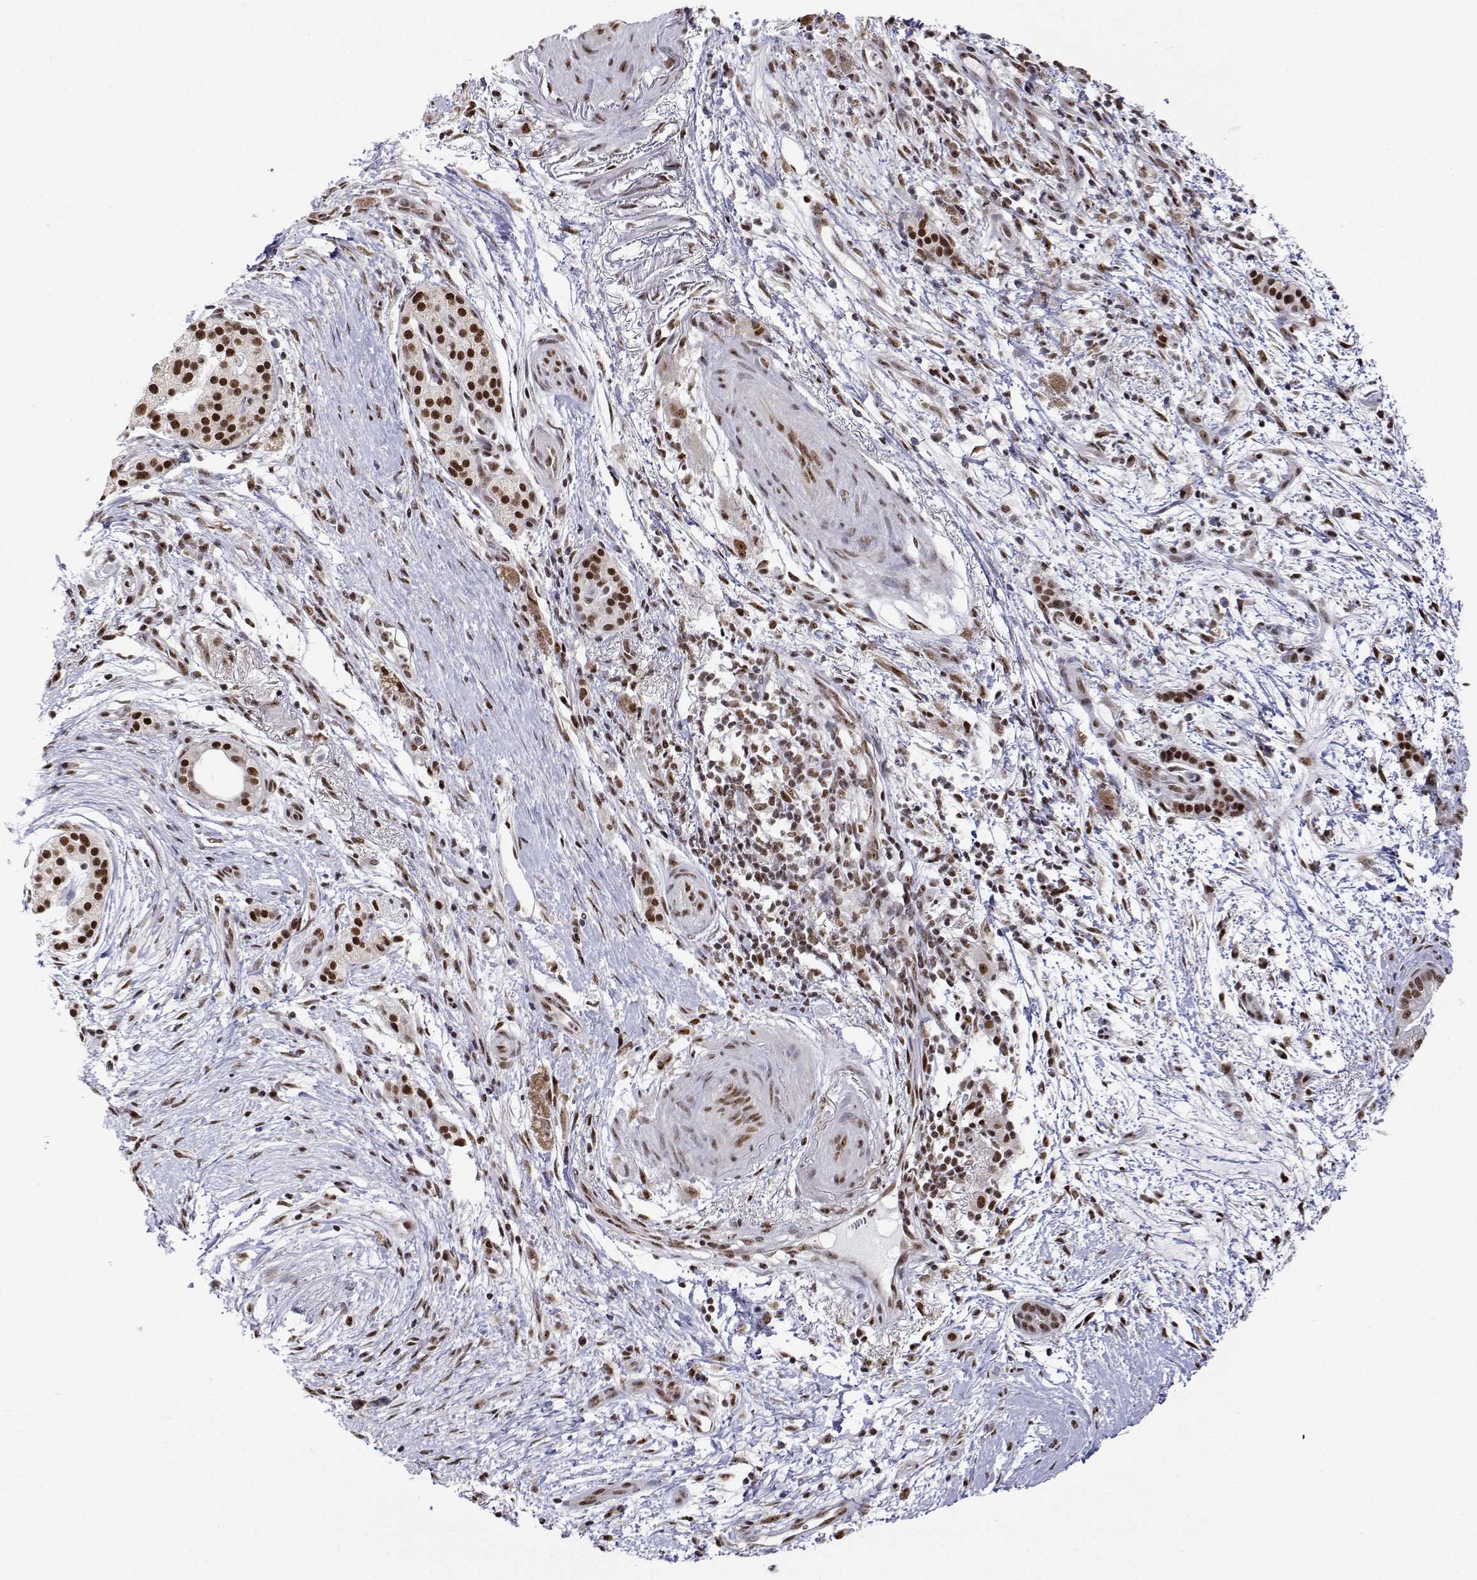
{"staining": {"intensity": "strong", "quantity": ">75%", "location": "nuclear"}, "tissue": "pancreatic cancer", "cell_type": "Tumor cells", "image_type": "cancer", "snomed": [{"axis": "morphology", "description": "Adenocarcinoma, NOS"}, {"axis": "topography", "description": "Pancreas"}], "caption": "This is an image of IHC staining of pancreatic cancer, which shows strong positivity in the nuclear of tumor cells.", "gene": "ADAR", "patient": {"sex": "female", "age": 69}}